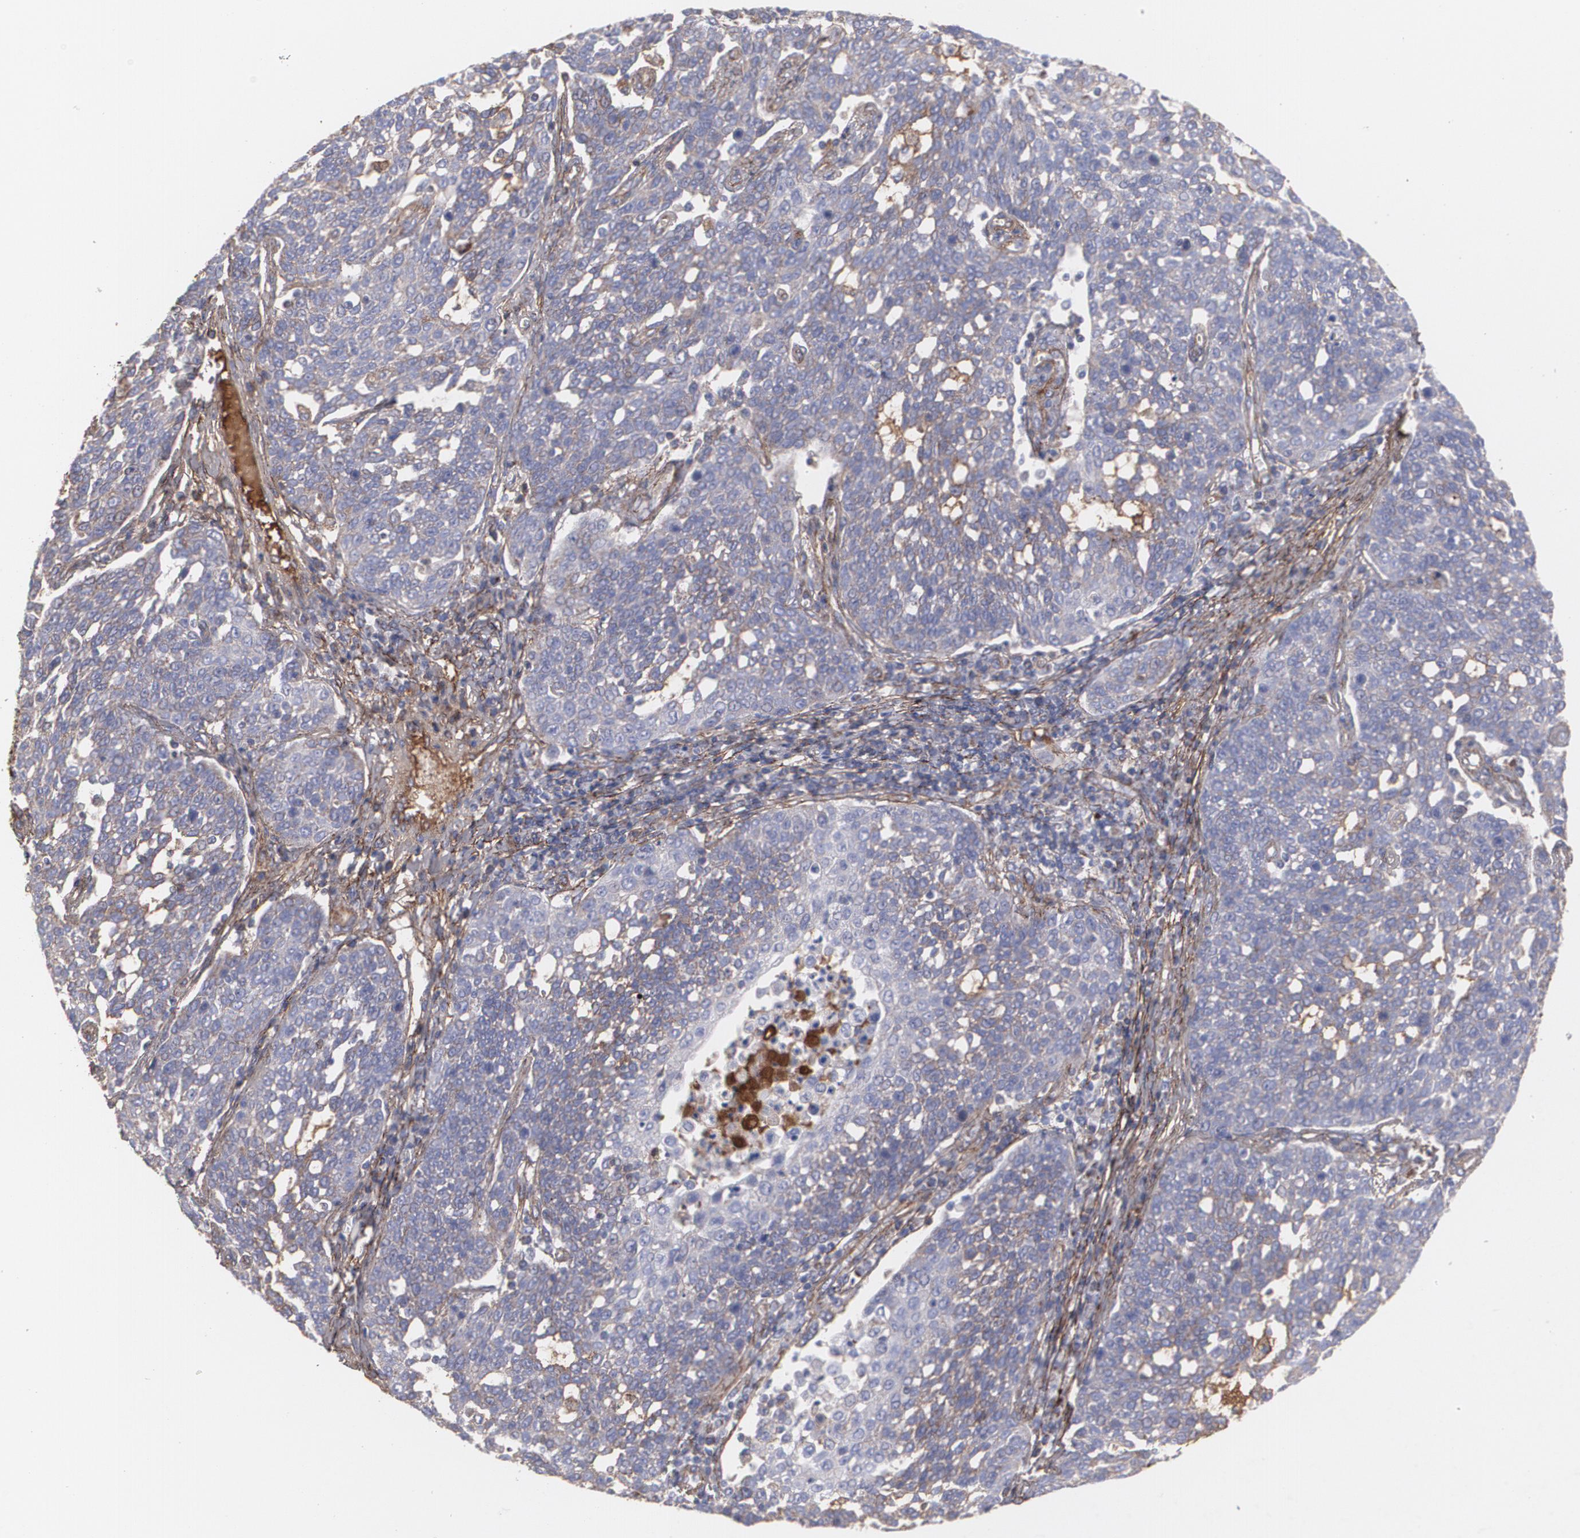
{"staining": {"intensity": "moderate", "quantity": ">75%", "location": "cytoplasmic/membranous"}, "tissue": "cervical cancer", "cell_type": "Tumor cells", "image_type": "cancer", "snomed": [{"axis": "morphology", "description": "Squamous cell carcinoma, NOS"}, {"axis": "topography", "description": "Cervix"}], "caption": "This is an image of immunohistochemistry (IHC) staining of cervical cancer (squamous cell carcinoma), which shows moderate expression in the cytoplasmic/membranous of tumor cells.", "gene": "FBLN1", "patient": {"sex": "female", "age": 34}}